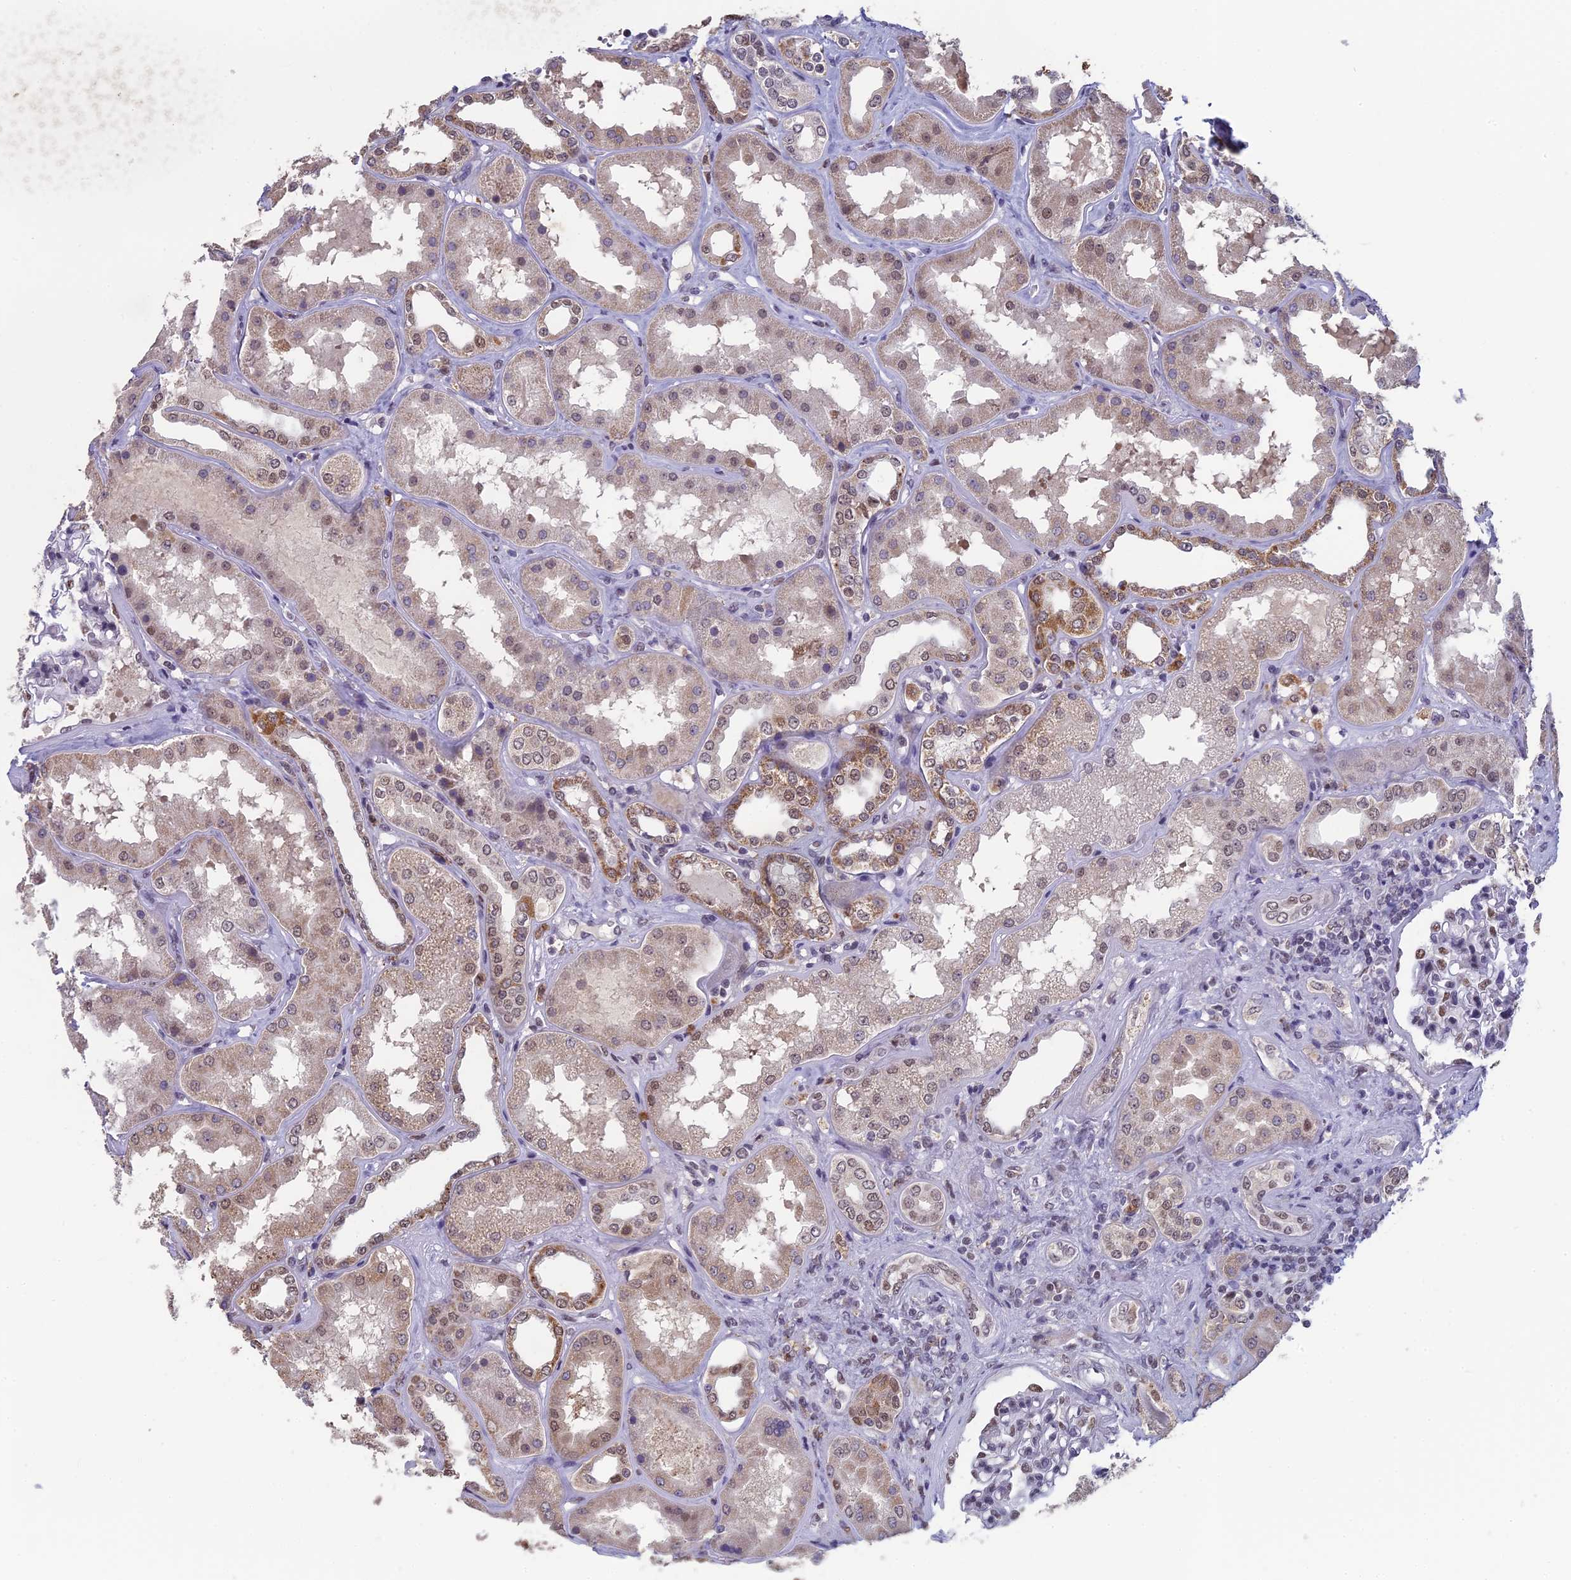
{"staining": {"intensity": "moderate", "quantity": "<25%", "location": "nuclear"}, "tissue": "kidney", "cell_type": "Cells in glomeruli", "image_type": "normal", "snomed": [{"axis": "morphology", "description": "Normal tissue, NOS"}, {"axis": "topography", "description": "Kidney"}], "caption": "Human kidney stained for a protein (brown) shows moderate nuclear positive expression in about <25% of cells in glomeruli.", "gene": "MT", "patient": {"sex": "female", "age": 56}}